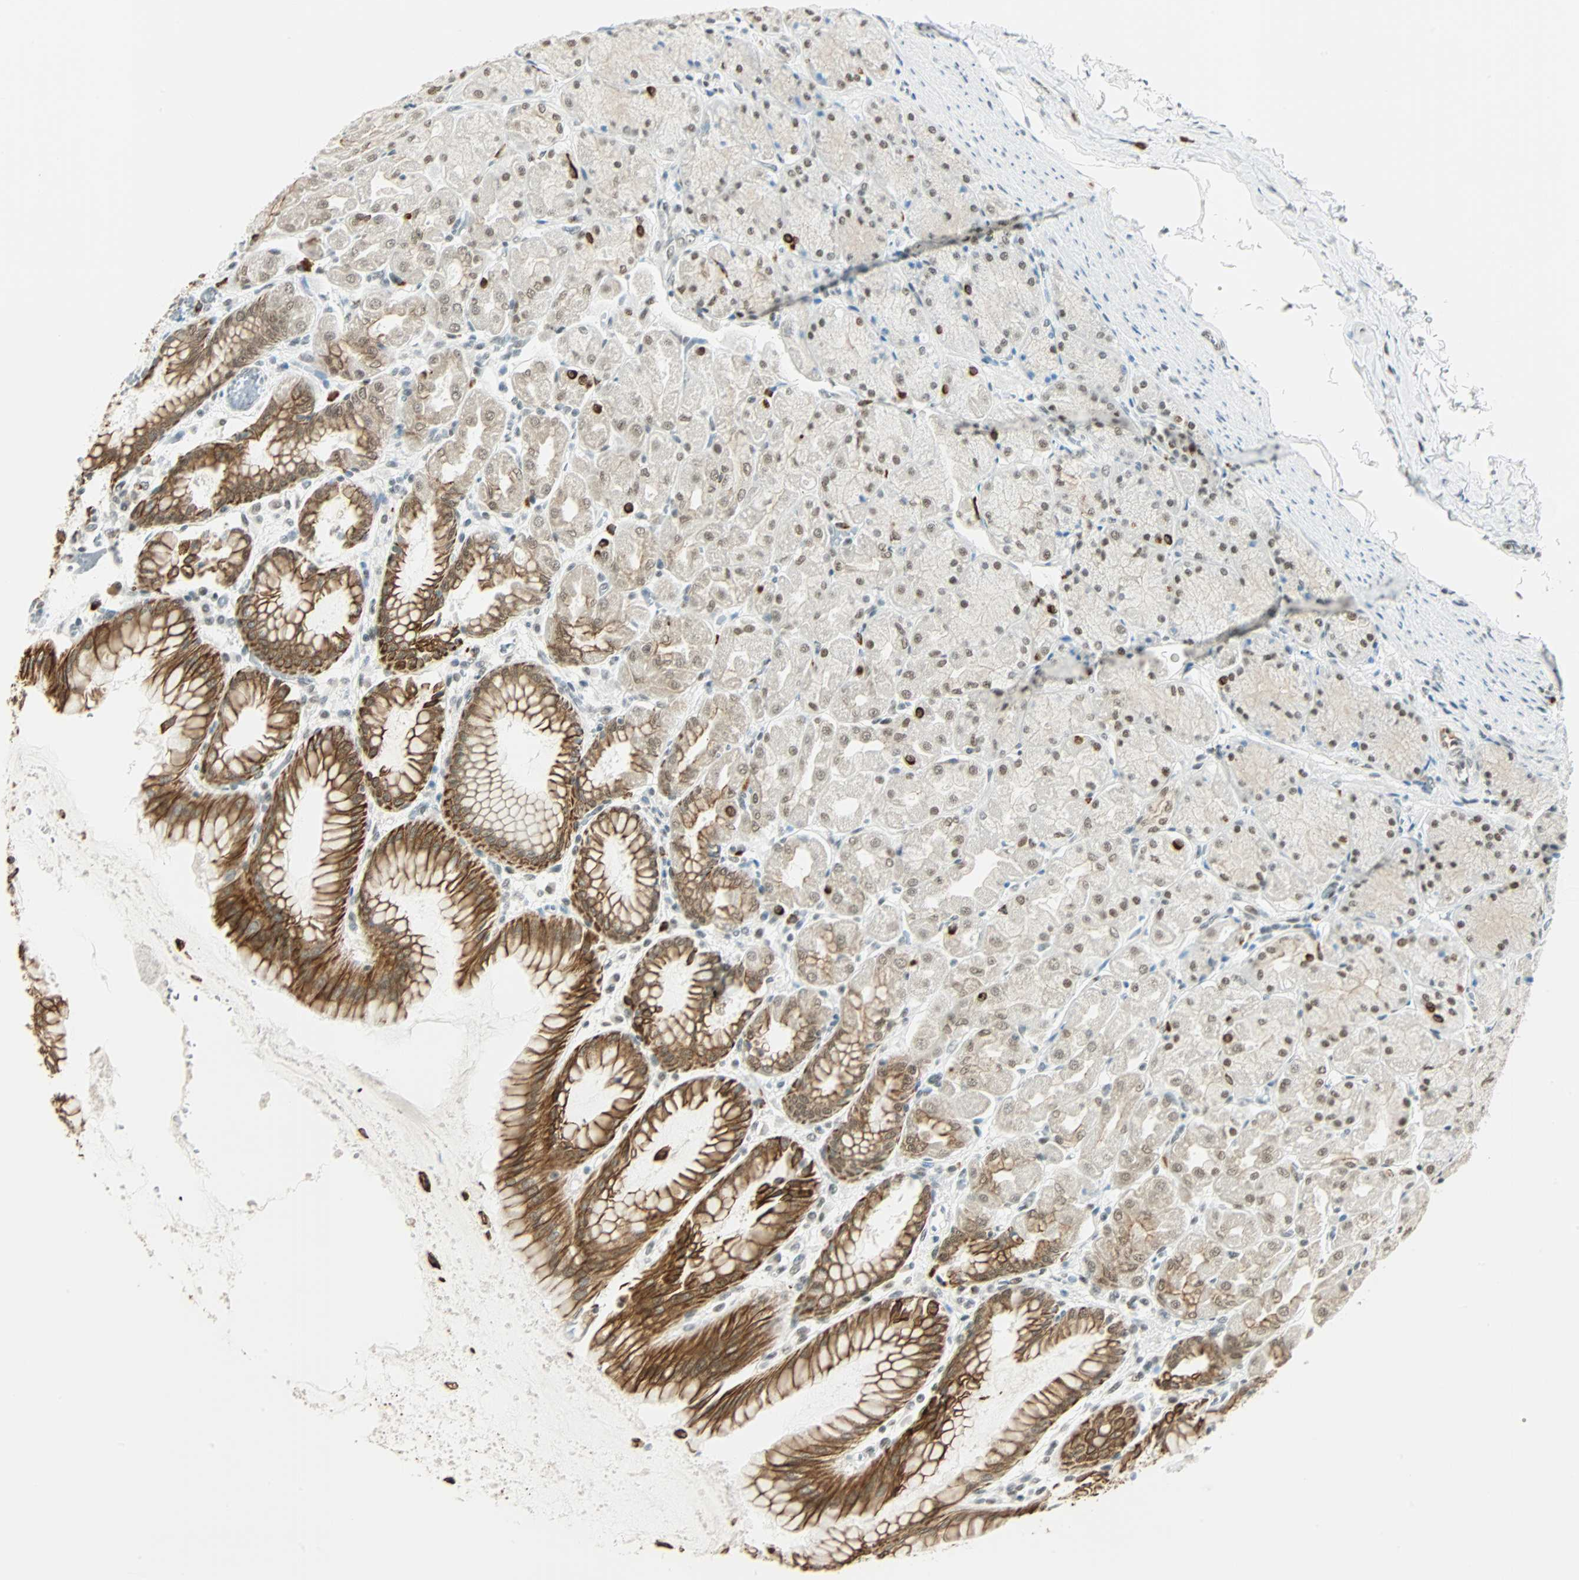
{"staining": {"intensity": "strong", "quantity": "25%-75%", "location": "cytoplasmic/membranous,nuclear"}, "tissue": "stomach", "cell_type": "Glandular cells", "image_type": "normal", "snomed": [{"axis": "morphology", "description": "Normal tissue, NOS"}, {"axis": "topography", "description": "Stomach, upper"}], "caption": "Protein staining displays strong cytoplasmic/membranous,nuclear staining in approximately 25%-75% of glandular cells in unremarkable stomach. (DAB (3,3'-diaminobenzidine) = brown stain, brightfield microscopy at high magnification).", "gene": "NELFE", "patient": {"sex": "female", "age": 56}}